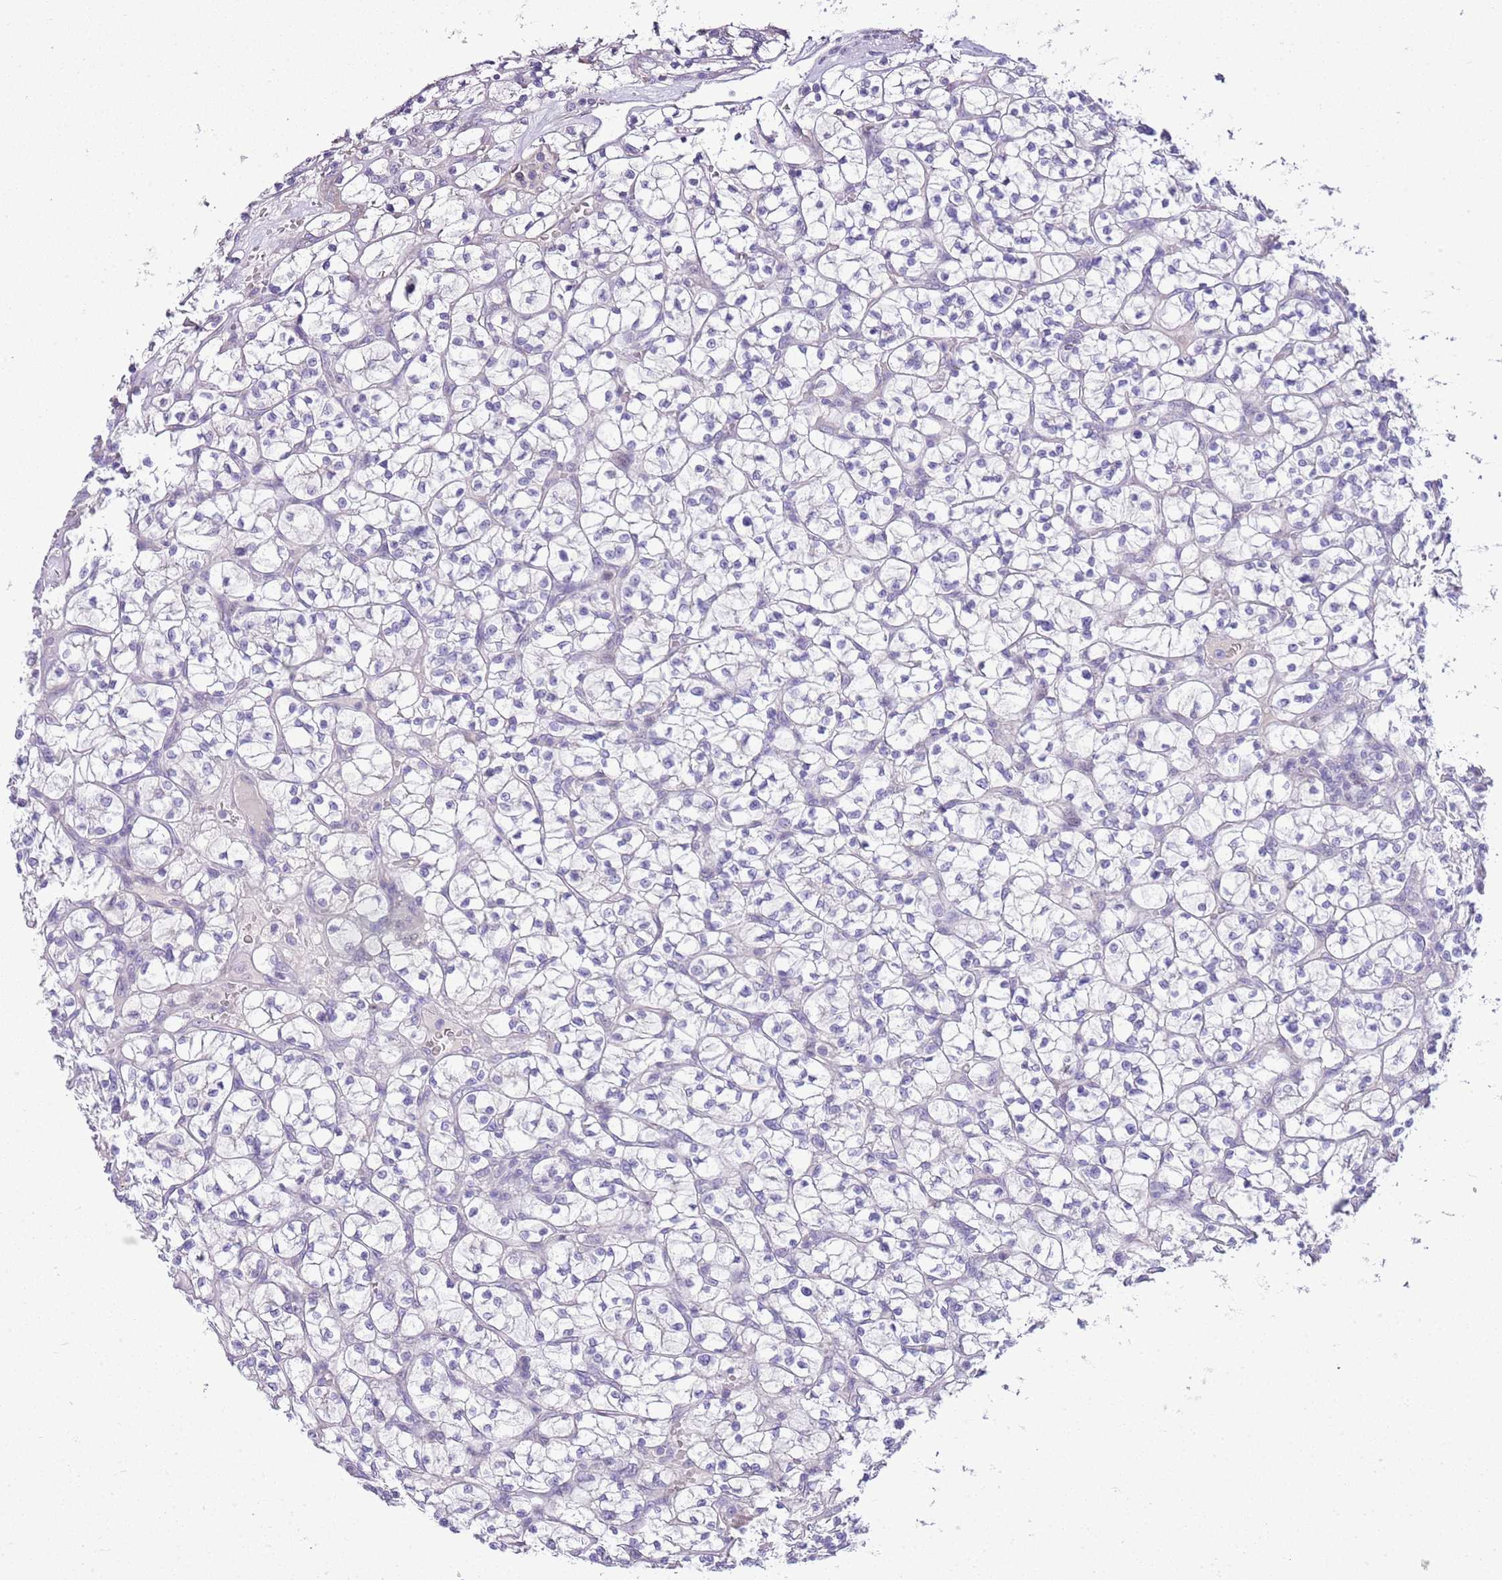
{"staining": {"intensity": "negative", "quantity": "none", "location": "none"}, "tissue": "renal cancer", "cell_type": "Tumor cells", "image_type": "cancer", "snomed": [{"axis": "morphology", "description": "Adenocarcinoma, NOS"}, {"axis": "topography", "description": "Kidney"}], "caption": "DAB (3,3'-diaminobenzidine) immunohistochemical staining of renal cancer displays no significant expression in tumor cells. (Brightfield microscopy of DAB (3,3'-diaminobenzidine) immunohistochemistry at high magnification).", "gene": "FBRSL1", "patient": {"sex": "female", "age": 64}}